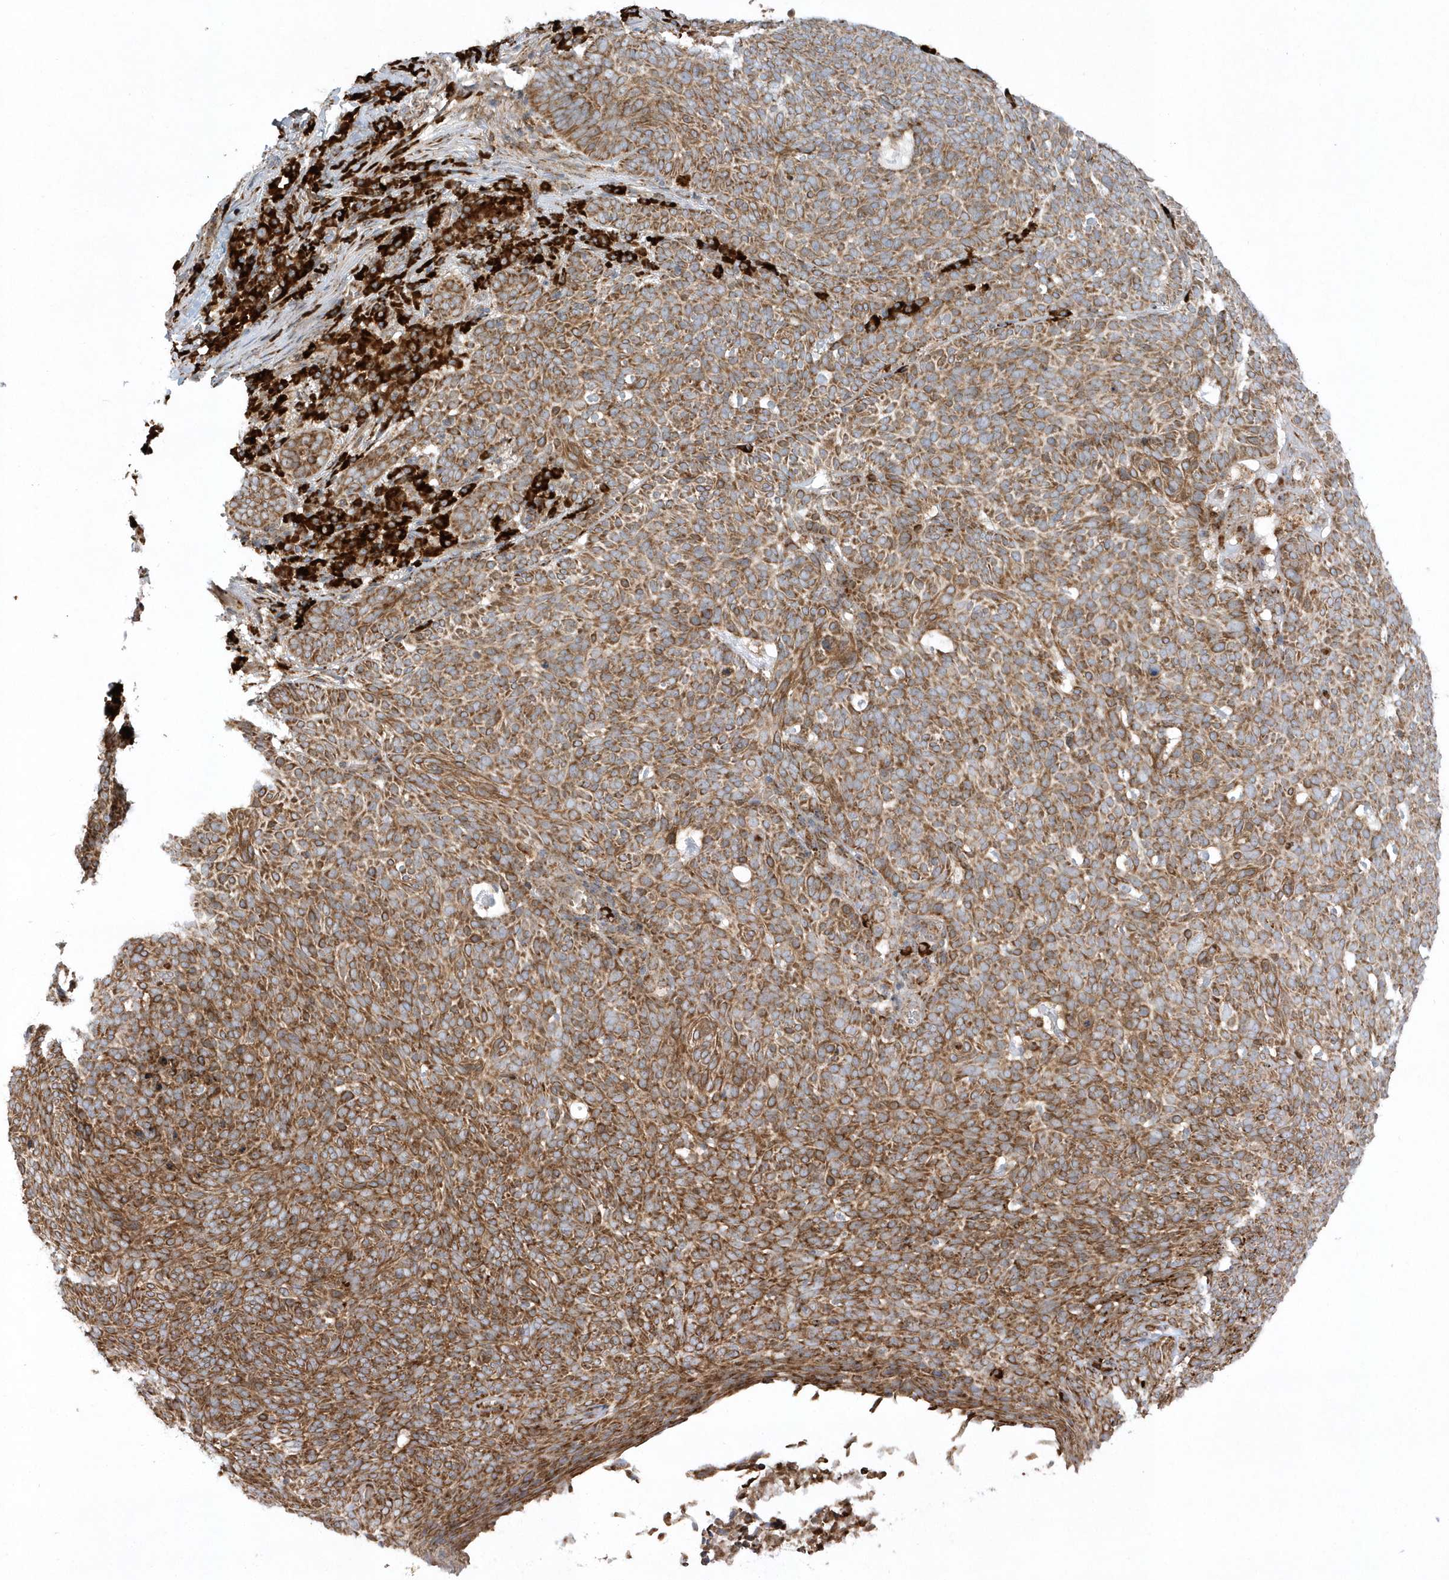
{"staining": {"intensity": "moderate", "quantity": ">75%", "location": "cytoplasmic/membranous"}, "tissue": "skin cancer", "cell_type": "Tumor cells", "image_type": "cancer", "snomed": [{"axis": "morphology", "description": "Squamous cell carcinoma, NOS"}, {"axis": "topography", "description": "Skin"}], "caption": "Skin cancer stained with a brown dye exhibits moderate cytoplasmic/membranous positive staining in about >75% of tumor cells.", "gene": "SH3BP2", "patient": {"sex": "female", "age": 90}}